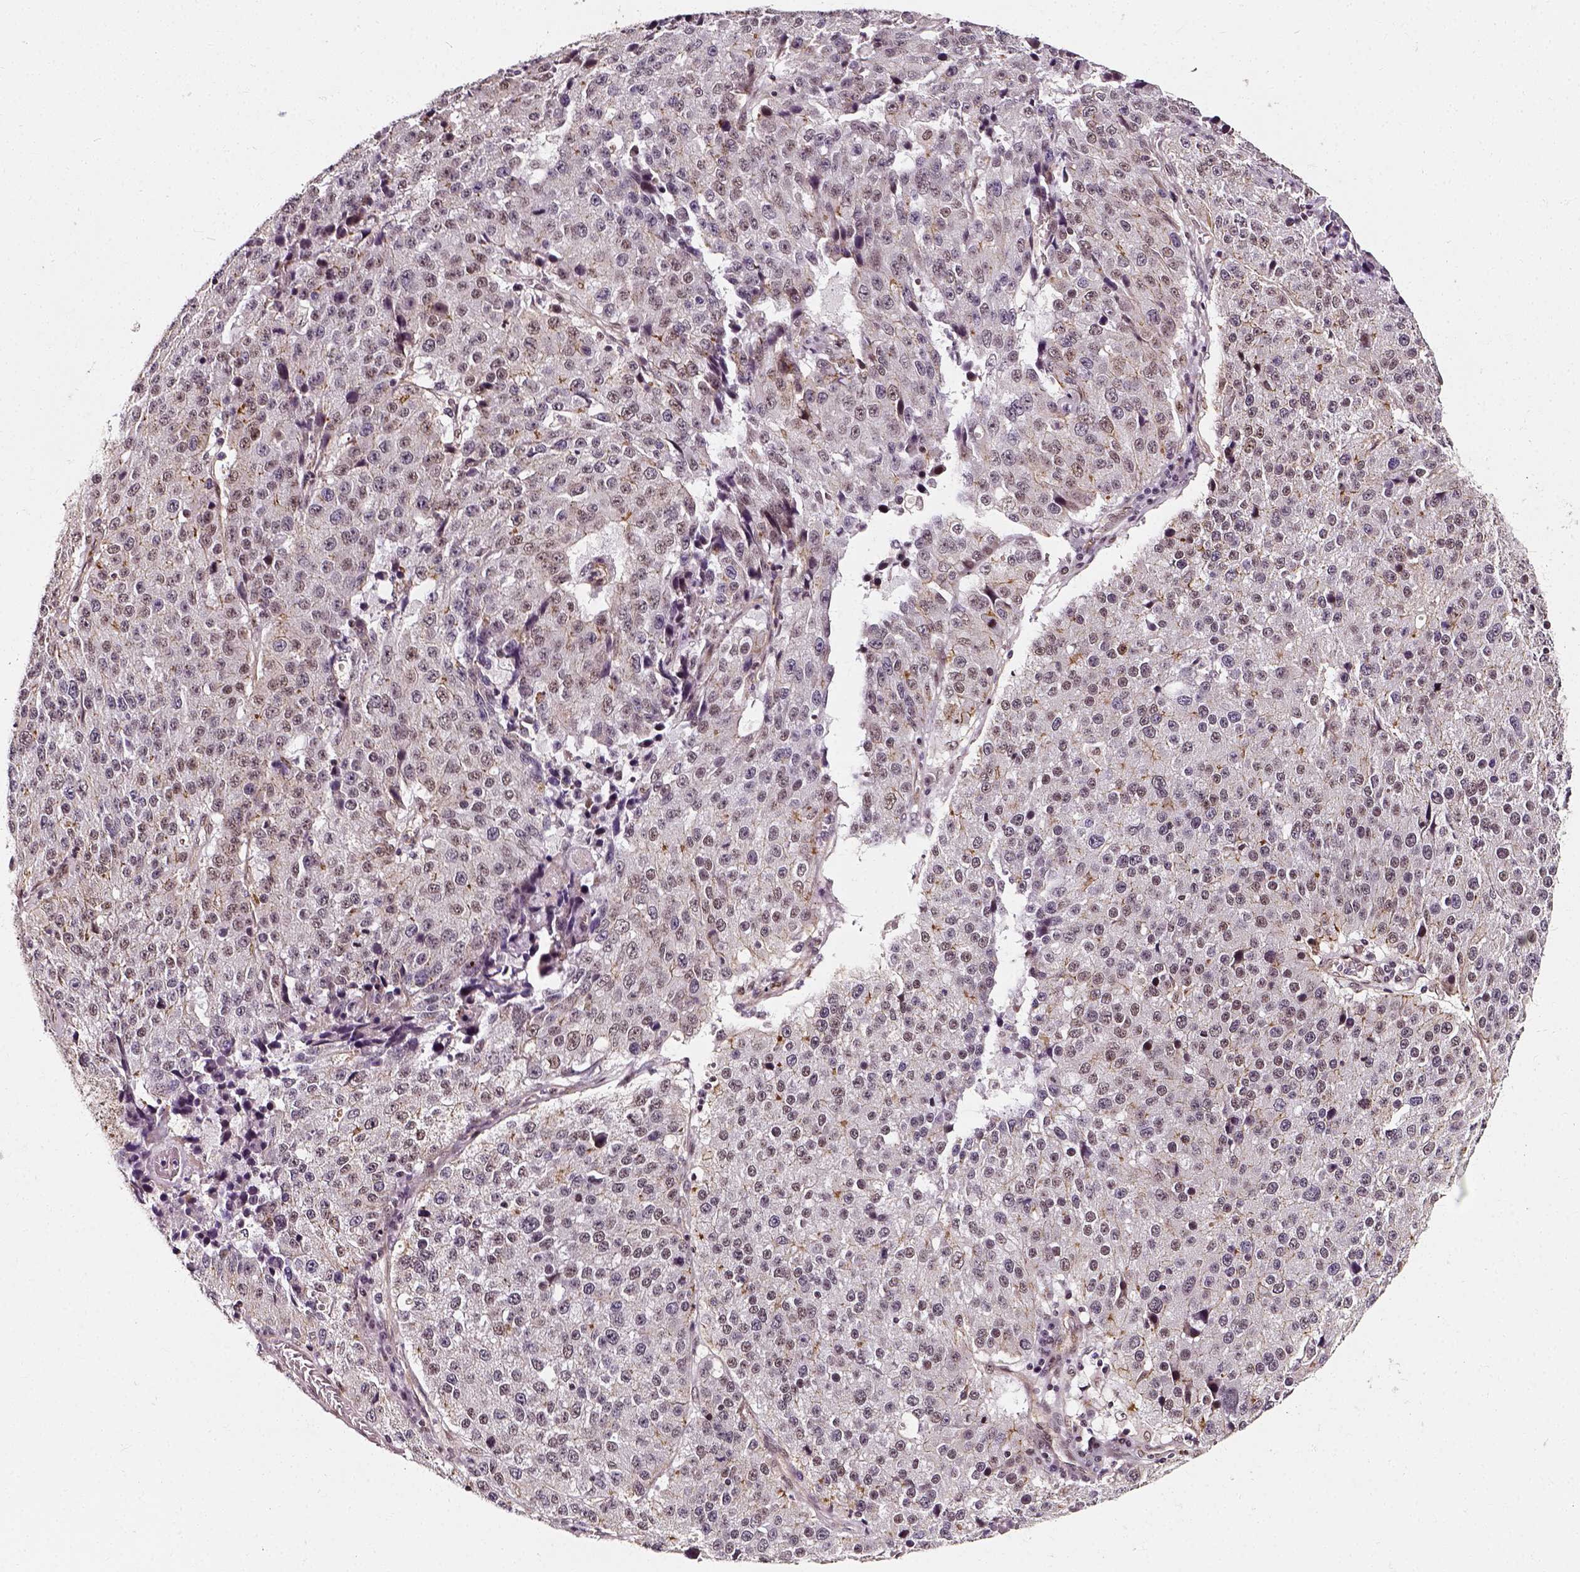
{"staining": {"intensity": "weak", "quantity": ">75%", "location": "nuclear"}, "tissue": "stomach cancer", "cell_type": "Tumor cells", "image_type": "cancer", "snomed": [{"axis": "morphology", "description": "Adenocarcinoma, NOS"}, {"axis": "topography", "description": "Stomach"}], "caption": "This is an image of immunohistochemistry (IHC) staining of adenocarcinoma (stomach), which shows weak positivity in the nuclear of tumor cells.", "gene": "NACC1", "patient": {"sex": "male", "age": 71}}